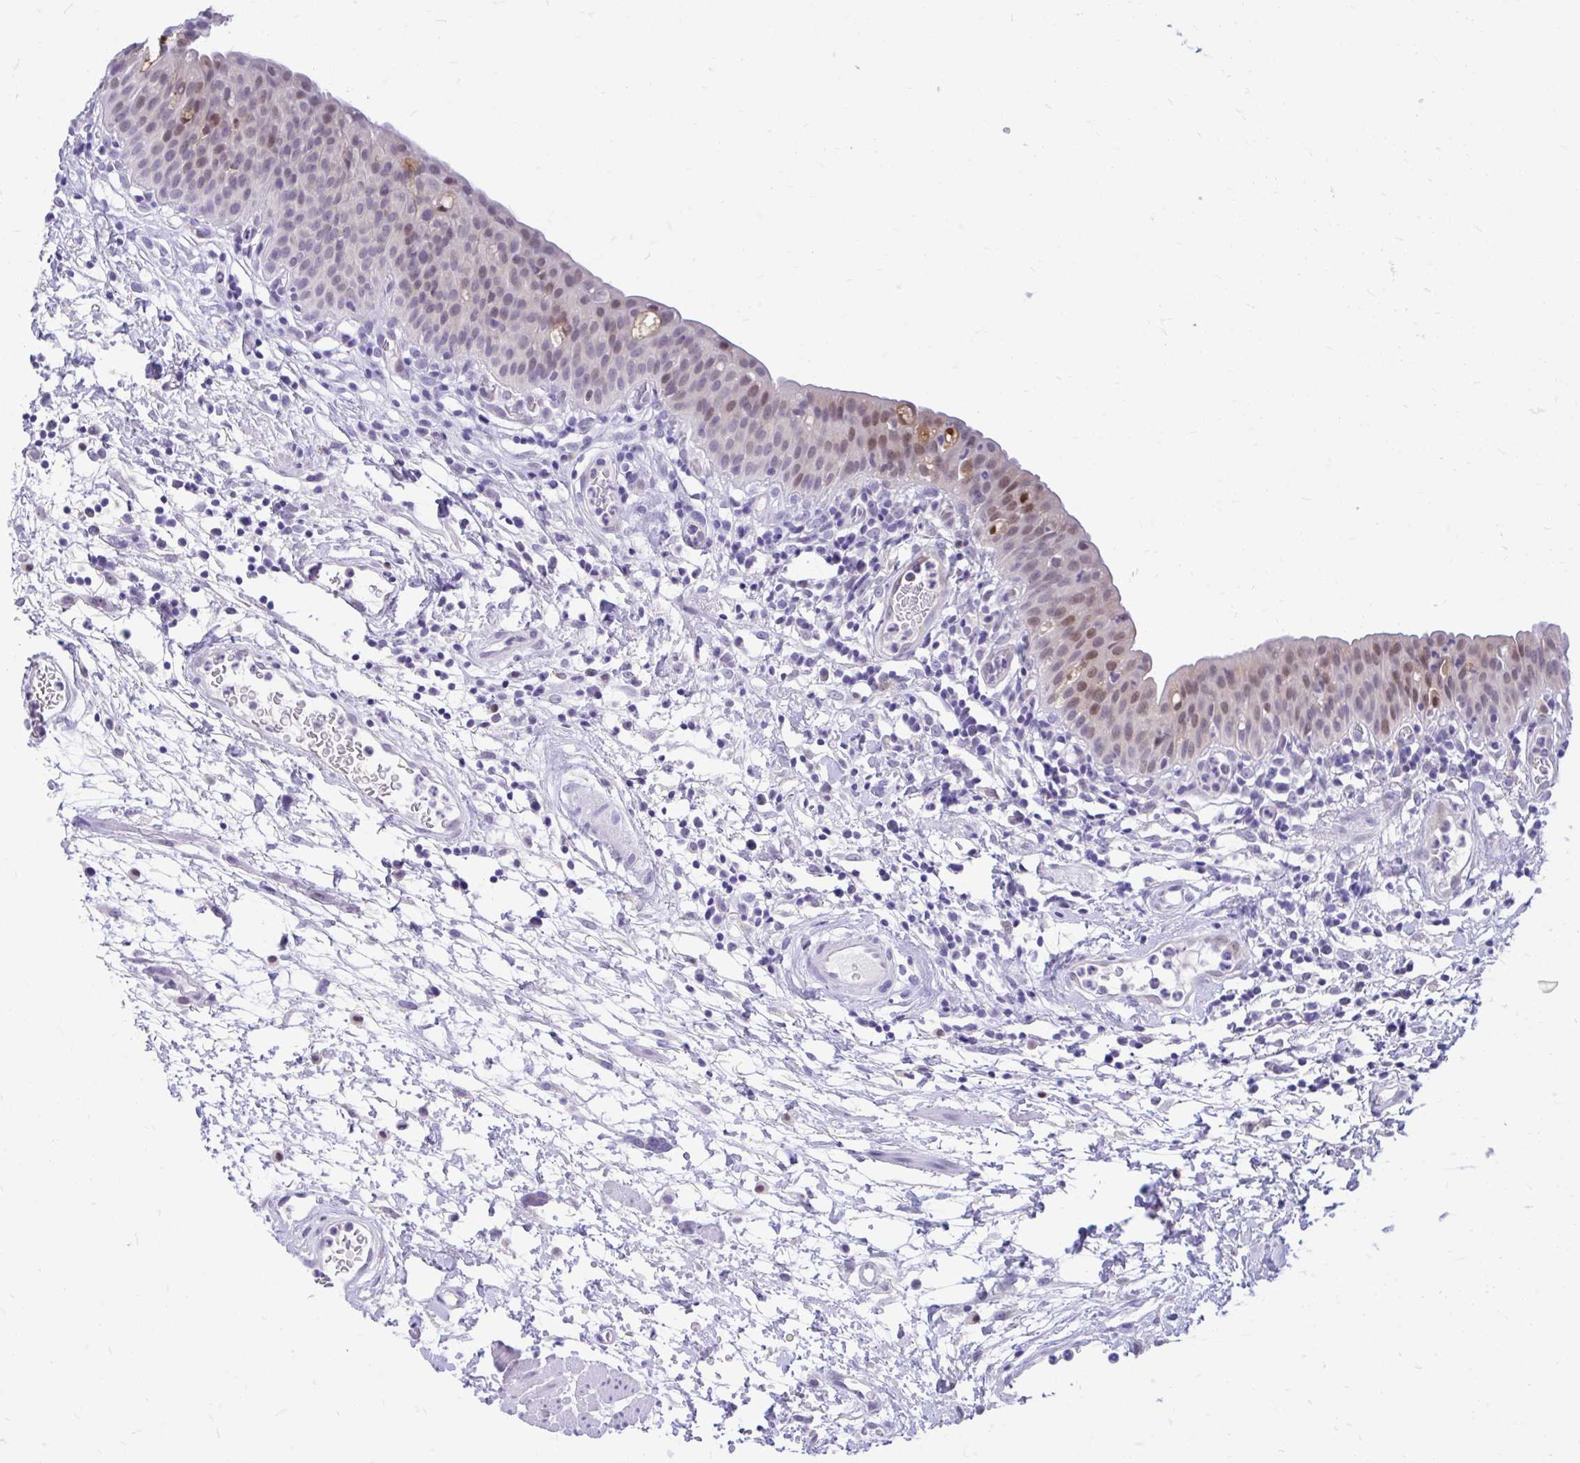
{"staining": {"intensity": "moderate", "quantity": "25%-75%", "location": "nuclear"}, "tissue": "urinary bladder", "cell_type": "Urothelial cells", "image_type": "normal", "snomed": [{"axis": "morphology", "description": "Normal tissue, NOS"}, {"axis": "morphology", "description": "Inflammation, NOS"}, {"axis": "topography", "description": "Urinary bladder"}], "caption": "Normal urinary bladder shows moderate nuclear positivity in about 25%-75% of urothelial cells, visualized by immunohistochemistry.", "gene": "GLB1L2", "patient": {"sex": "male", "age": 57}}